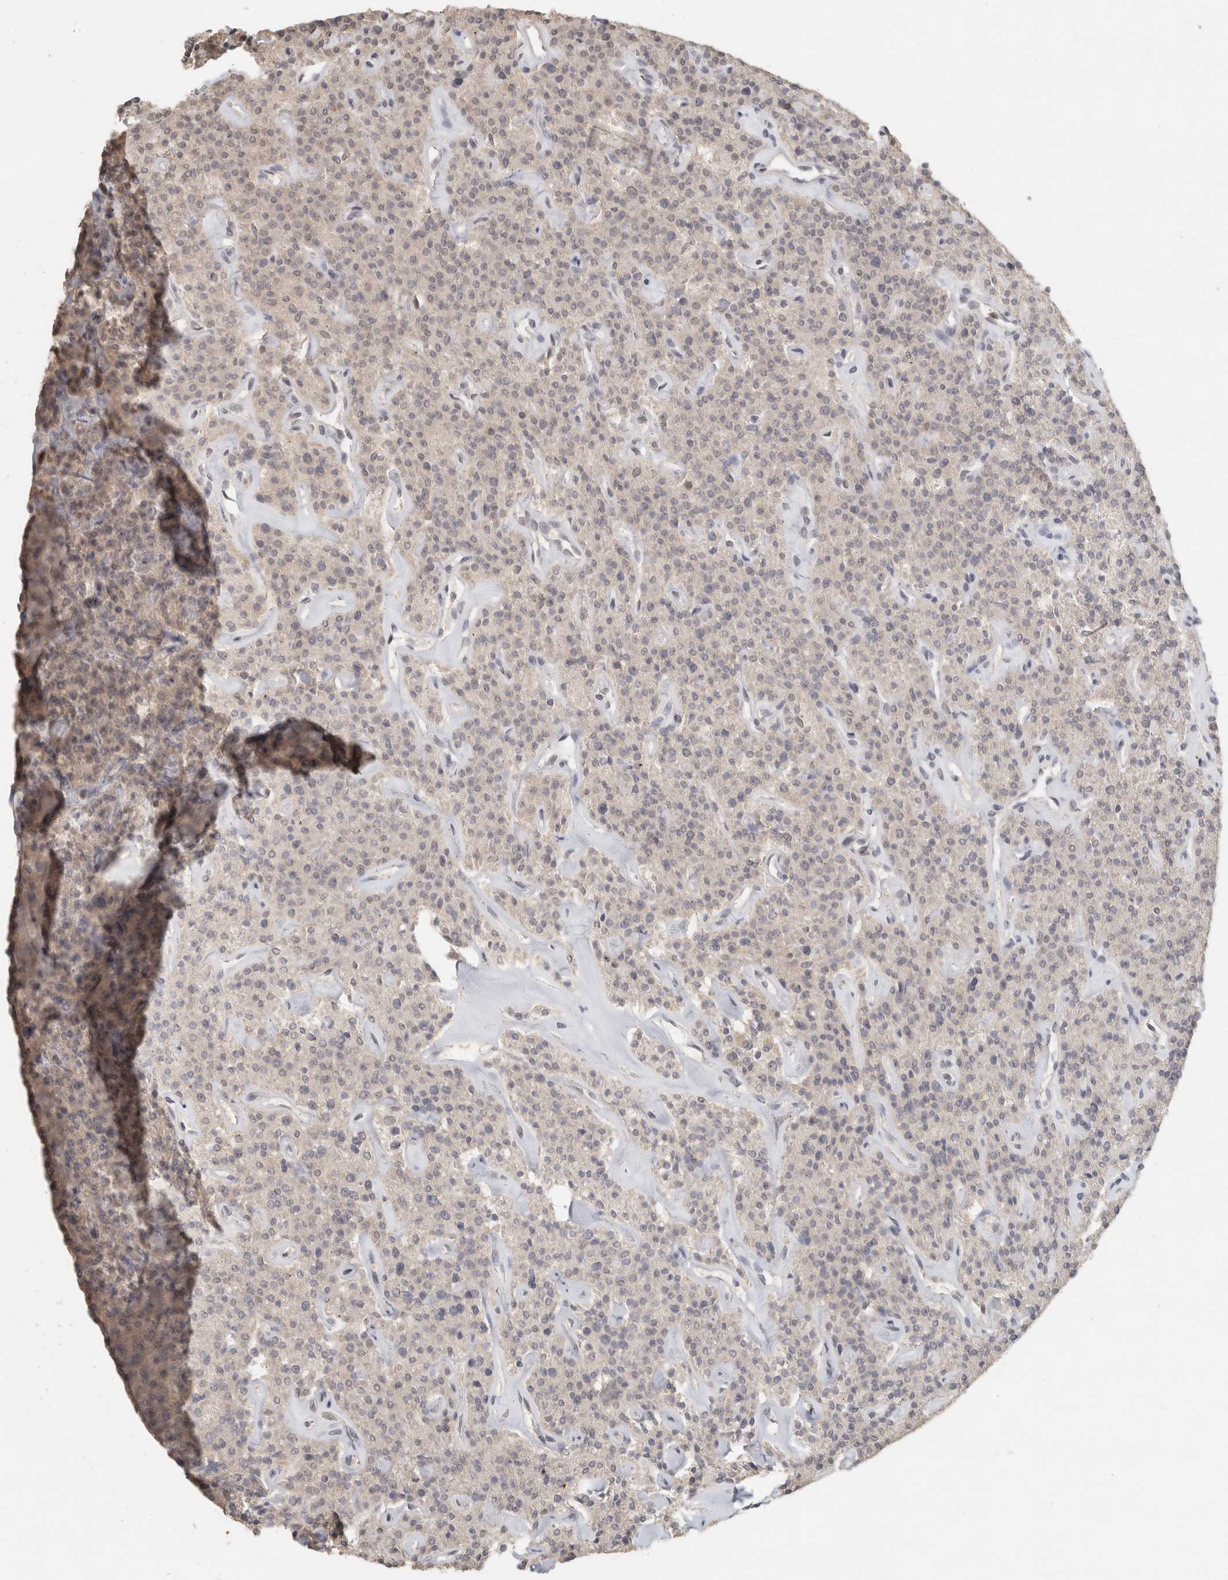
{"staining": {"intensity": "weak", "quantity": "<25%", "location": "cytoplasmic/membranous"}, "tissue": "parathyroid gland", "cell_type": "Glandular cells", "image_type": "normal", "snomed": [{"axis": "morphology", "description": "Normal tissue, NOS"}, {"axis": "topography", "description": "Parathyroid gland"}], "caption": "Glandular cells are negative for brown protein staining in unremarkable parathyroid gland. (DAB (3,3'-diaminobenzidine) IHC with hematoxylin counter stain).", "gene": "TRAT1", "patient": {"sex": "male", "age": 46}}